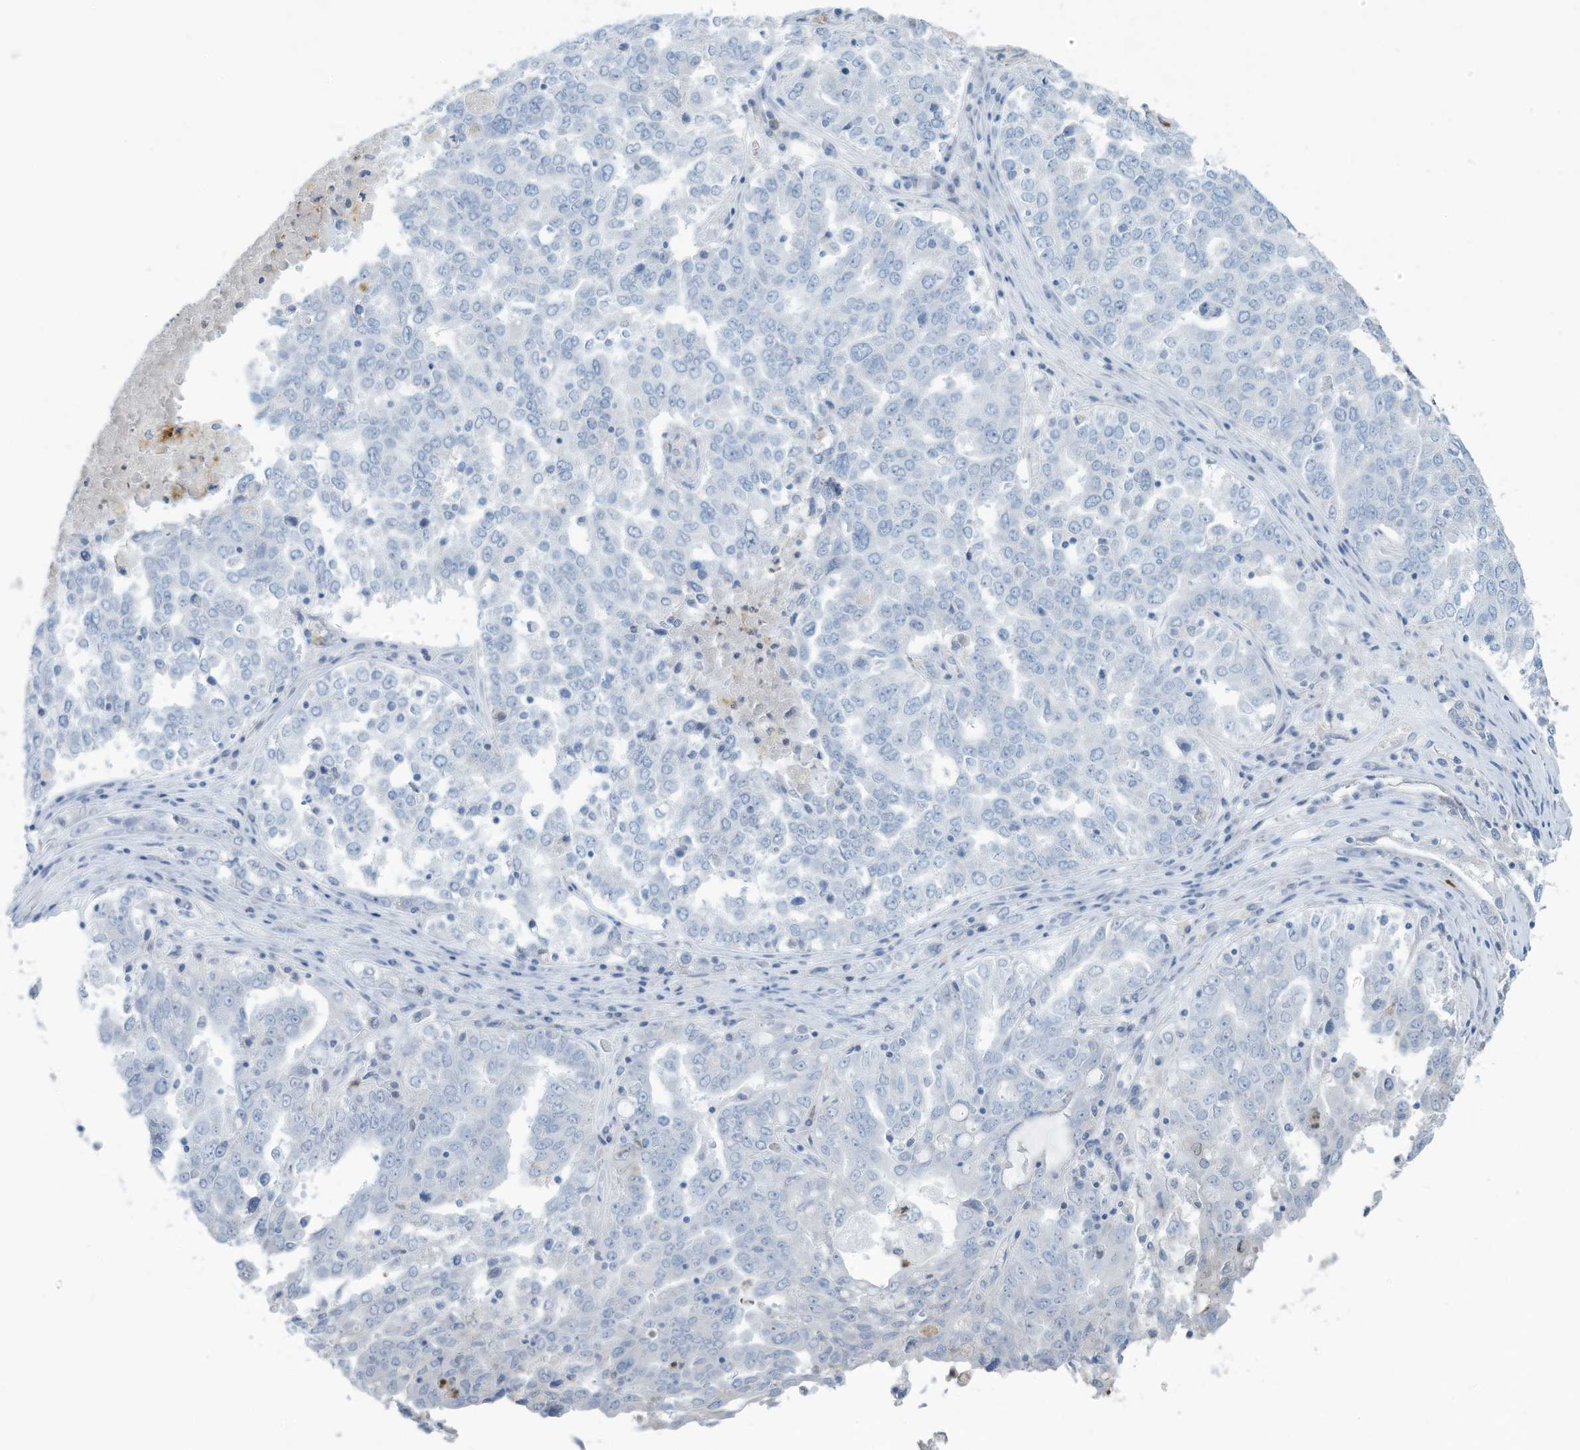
{"staining": {"intensity": "negative", "quantity": "none", "location": "none"}, "tissue": "ovarian cancer", "cell_type": "Tumor cells", "image_type": "cancer", "snomed": [{"axis": "morphology", "description": "Carcinoma, endometroid"}, {"axis": "topography", "description": "Ovary"}], "caption": "Tumor cells show no significant protein positivity in ovarian cancer (endometroid carcinoma).", "gene": "ERI2", "patient": {"sex": "female", "age": 62}}